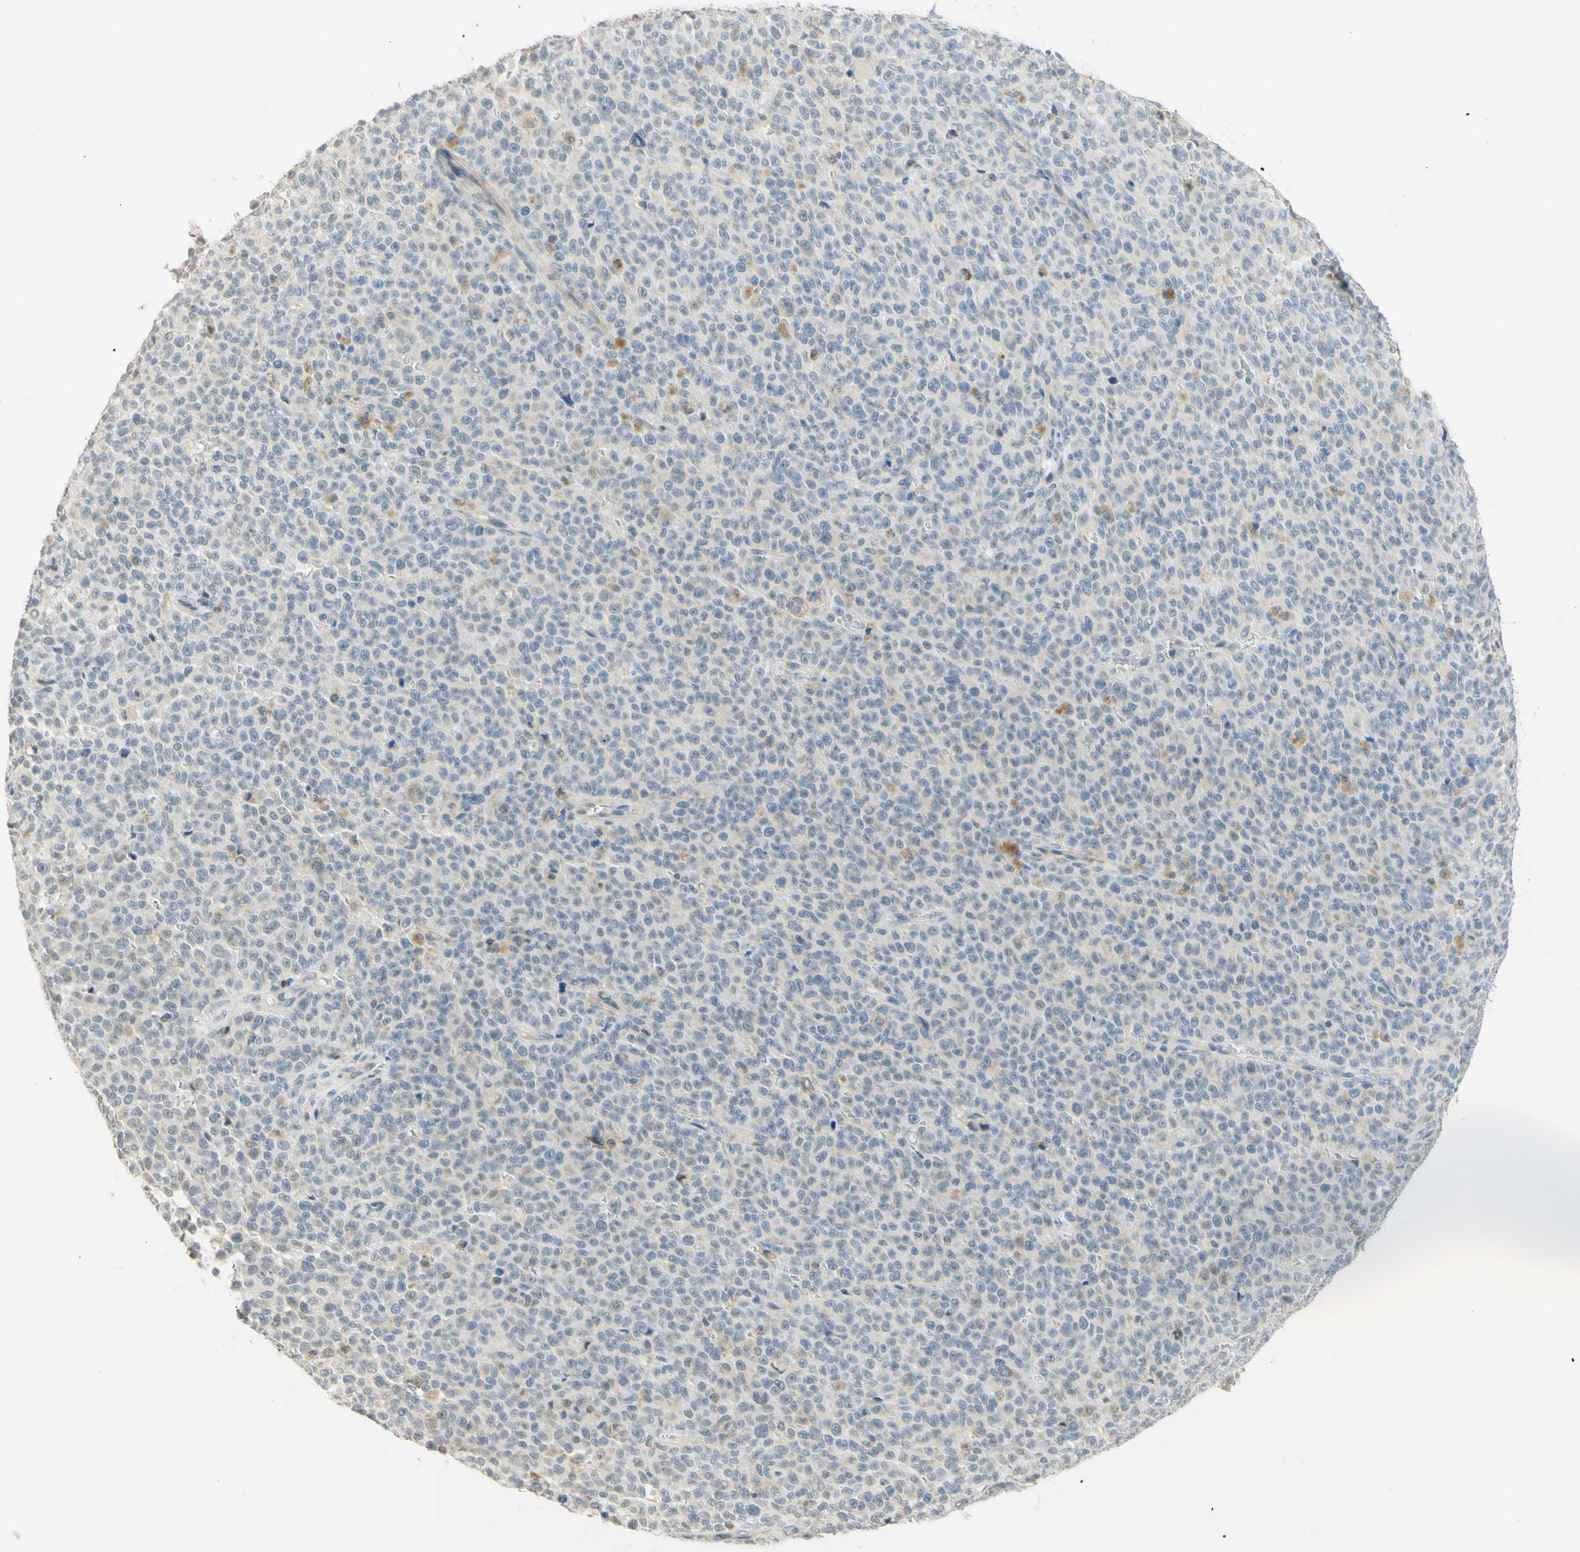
{"staining": {"intensity": "weak", "quantity": "<25%", "location": "cytoplasmic/membranous"}, "tissue": "melanoma", "cell_type": "Tumor cells", "image_type": "cancer", "snomed": [{"axis": "morphology", "description": "Malignant melanoma, NOS"}, {"axis": "topography", "description": "Skin"}], "caption": "Protein analysis of malignant melanoma shows no significant staining in tumor cells.", "gene": "MAG", "patient": {"sex": "female", "age": 82}}